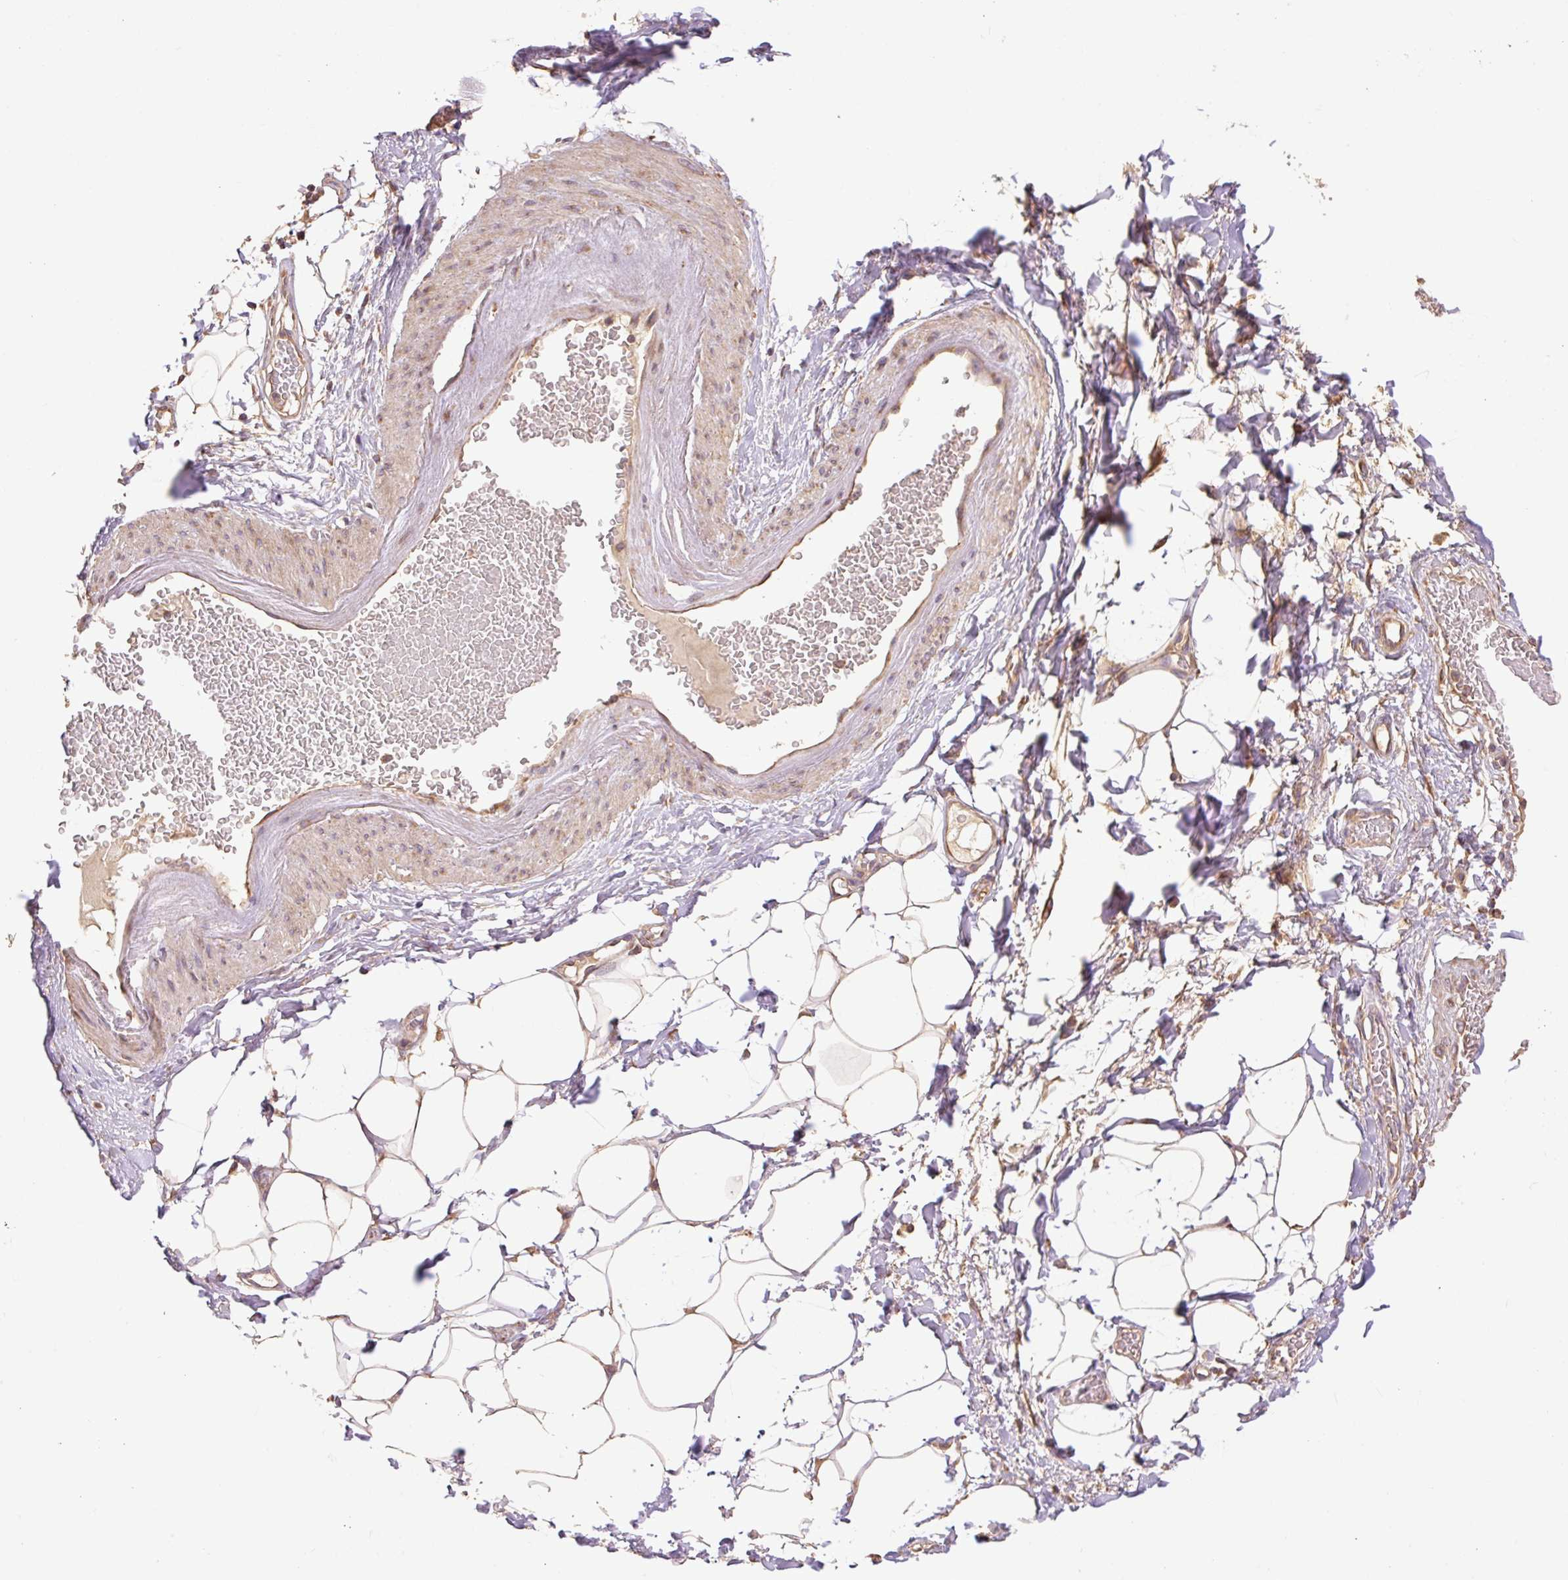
{"staining": {"intensity": "negative", "quantity": "none", "location": "none"}, "tissue": "adipose tissue", "cell_type": "Adipocytes", "image_type": "normal", "snomed": [{"axis": "morphology", "description": "Normal tissue, NOS"}, {"axis": "topography", "description": "Vagina"}, {"axis": "topography", "description": "Peripheral nerve tissue"}], "caption": "IHC histopathology image of normal adipose tissue: human adipose tissue stained with DAB exhibits no significant protein positivity in adipocytes.", "gene": "DESI1", "patient": {"sex": "female", "age": 71}}